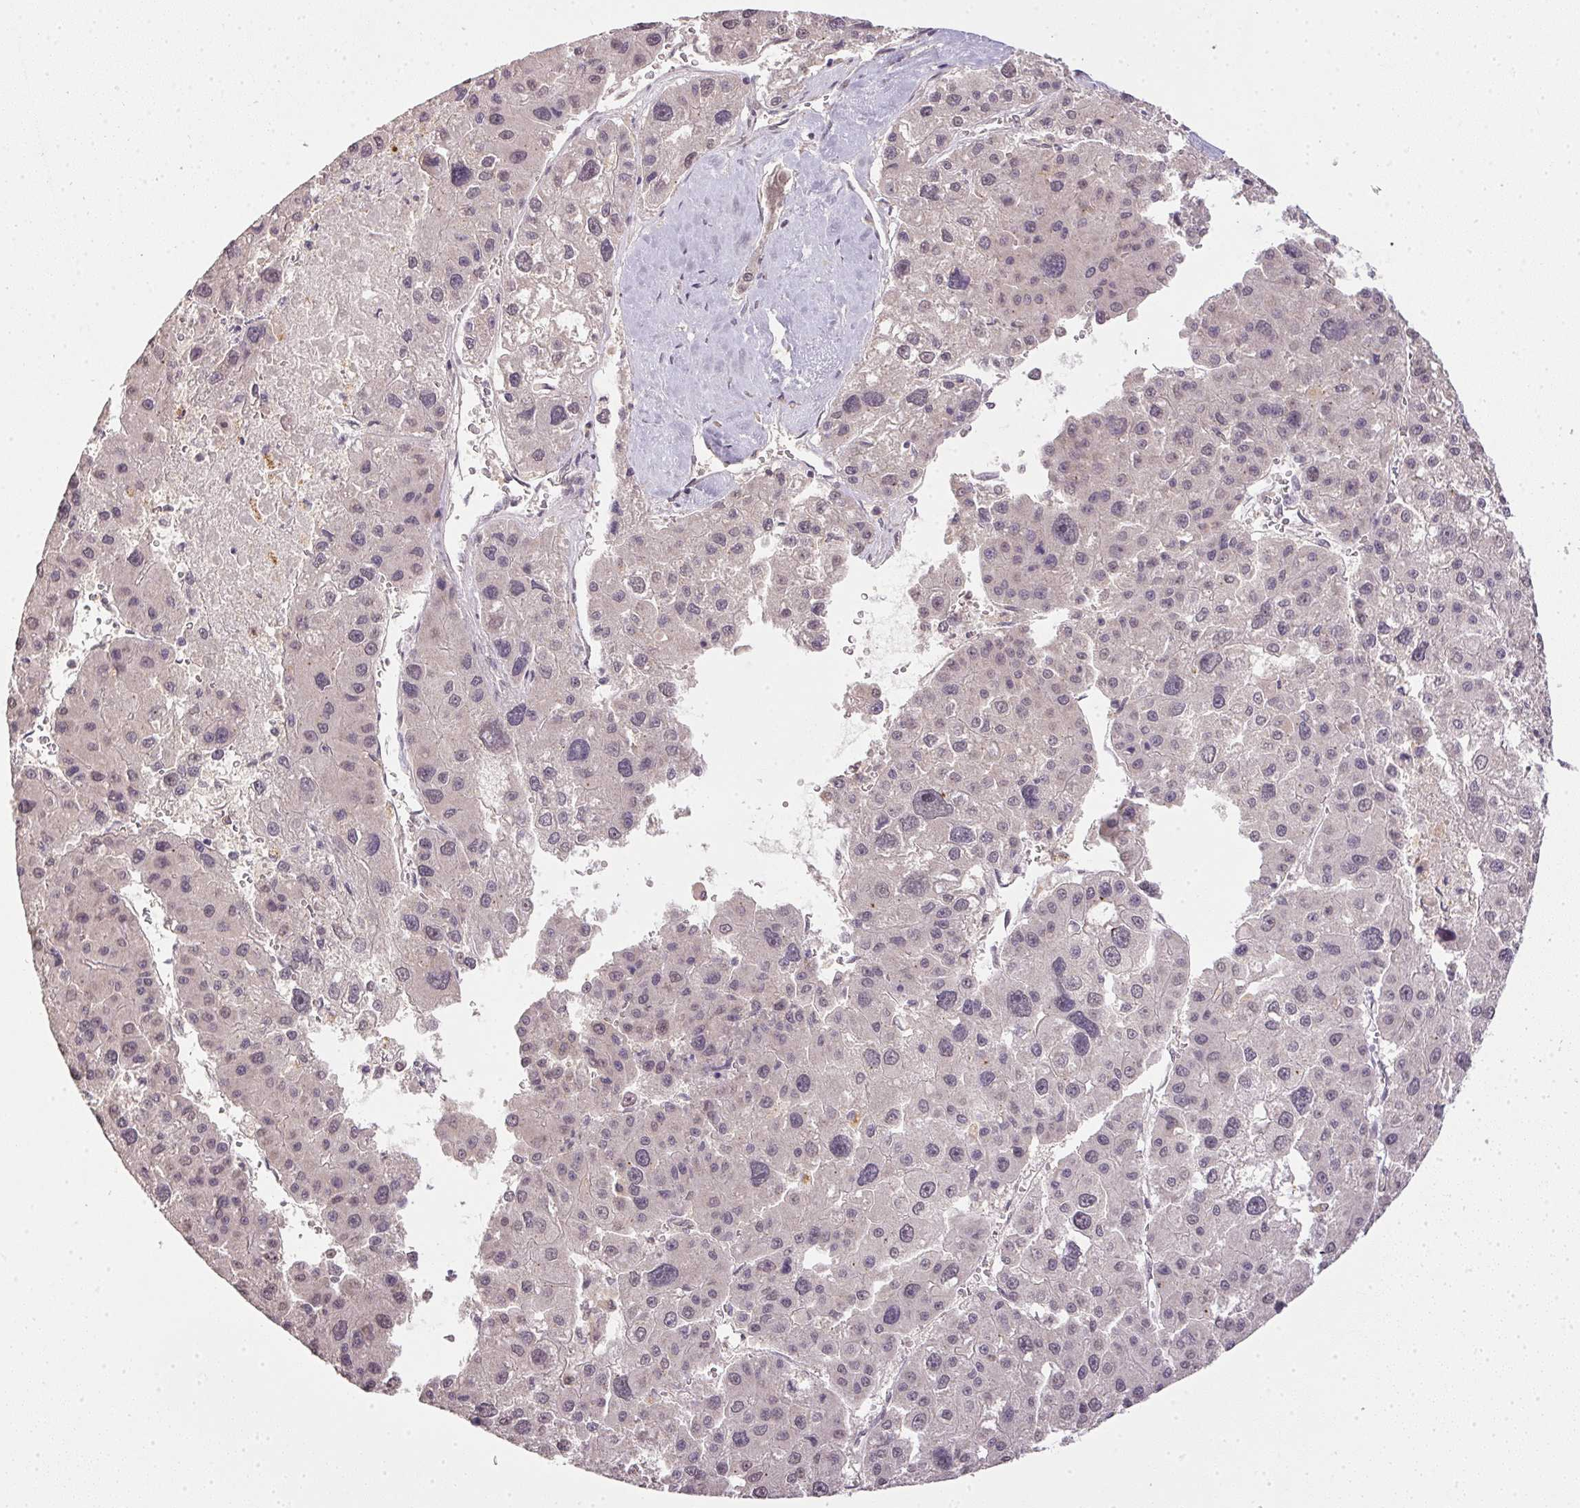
{"staining": {"intensity": "negative", "quantity": "none", "location": "none"}, "tissue": "liver cancer", "cell_type": "Tumor cells", "image_type": "cancer", "snomed": [{"axis": "morphology", "description": "Carcinoma, Hepatocellular, NOS"}, {"axis": "topography", "description": "Liver"}], "caption": "This is an immunohistochemistry (IHC) micrograph of liver cancer. There is no positivity in tumor cells.", "gene": "PPP4R4", "patient": {"sex": "male", "age": 73}}